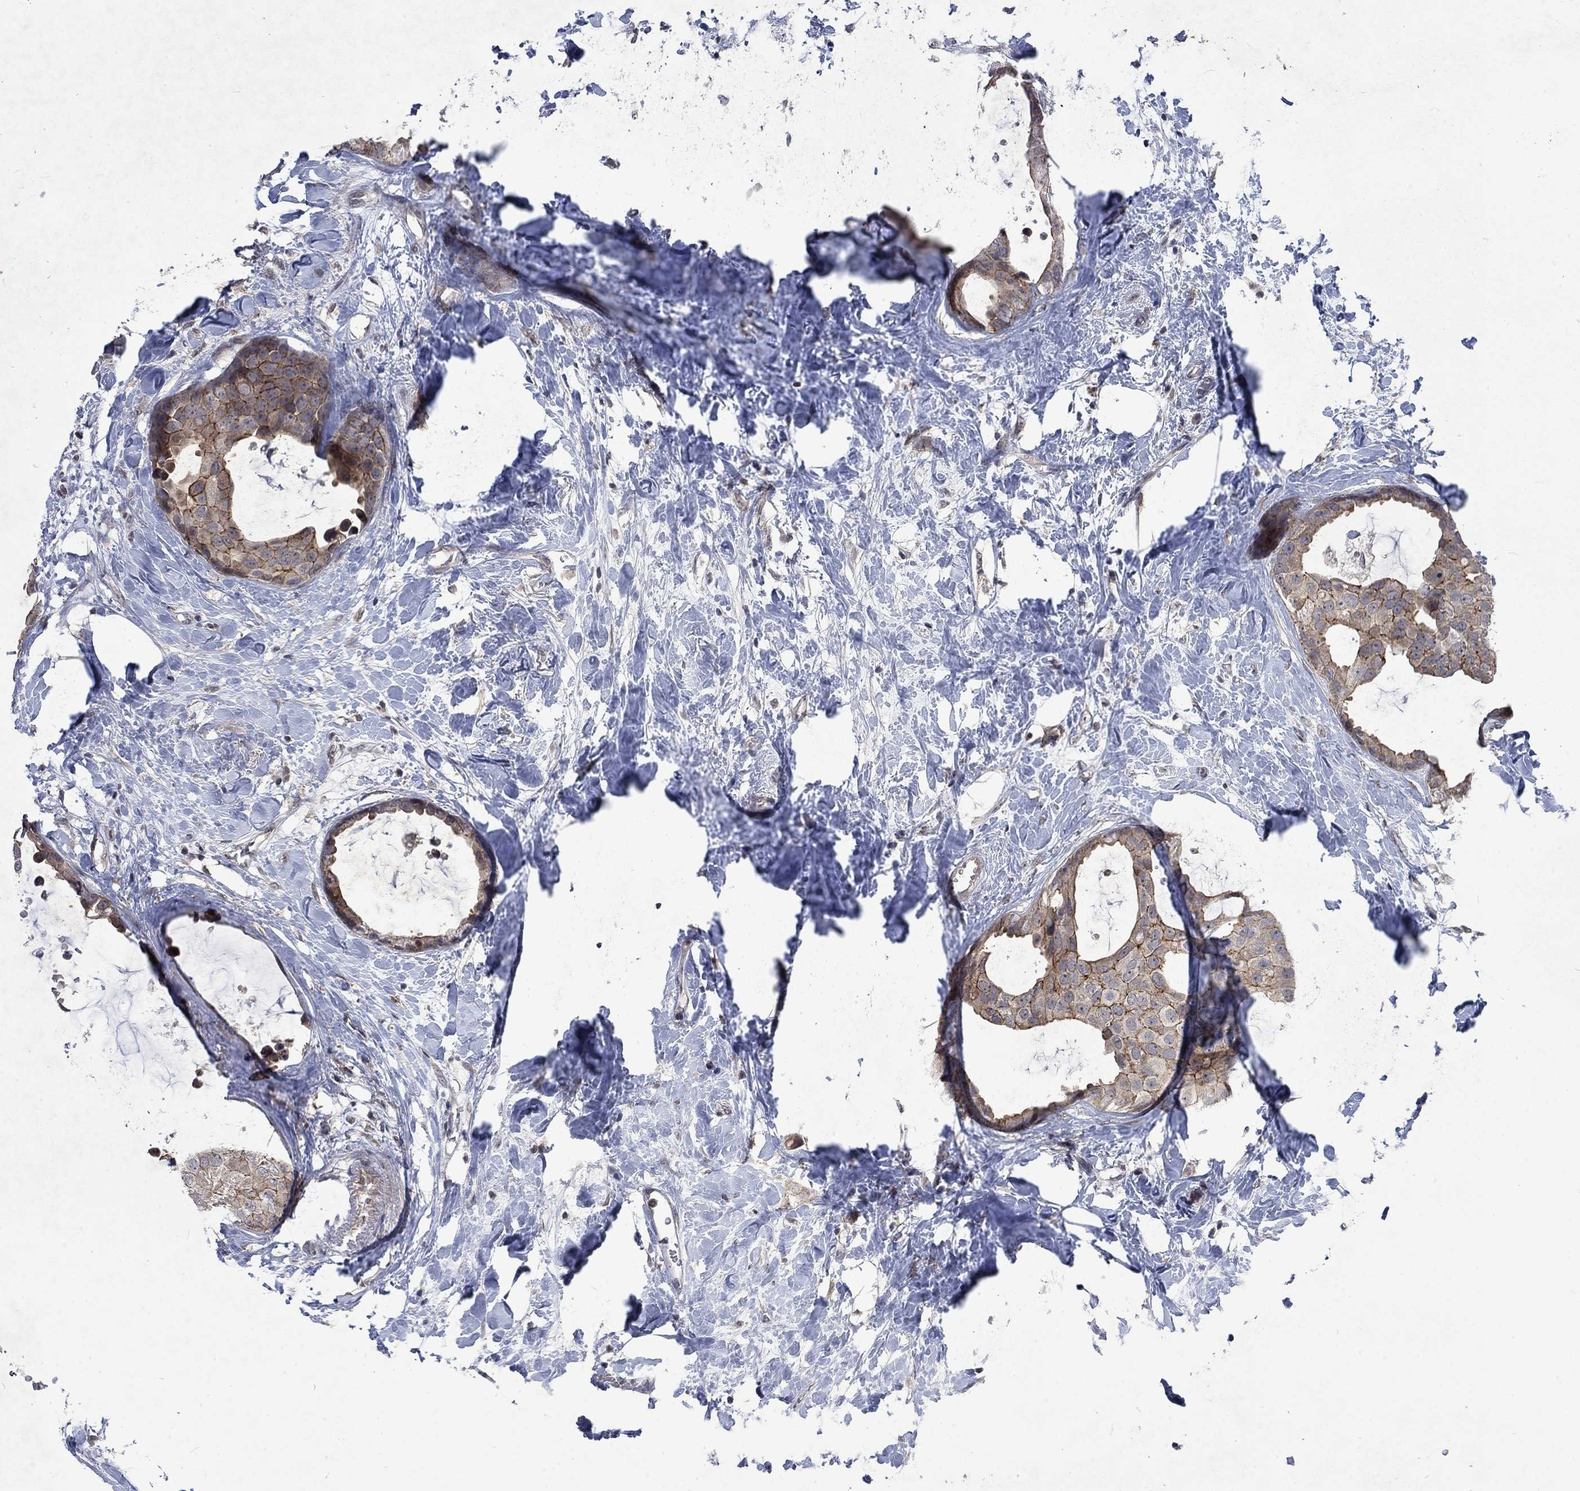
{"staining": {"intensity": "strong", "quantity": "<25%", "location": "cytoplasmic/membranous"}, "tissue": "breast cancer", "cell_type": "Tumor cells", "image_type": "cancer", "snomed": [{"axis": "morphology", "description": "Duct carcinoma"}, {"axis": "topography", "description": "Breast"}], "caption": "Brown immunohistochemical staining in intraductal carcinoma (breast) shows strong cytoplasmic/membranous expression in about <25% of tumor cells. (Stains: DAB in brown, nuclei in blue, Microscopy: brightfield microscopy at high magnification).", "gene": "PPP1R9A", "patient": {"sex": "female", "age": 45}}